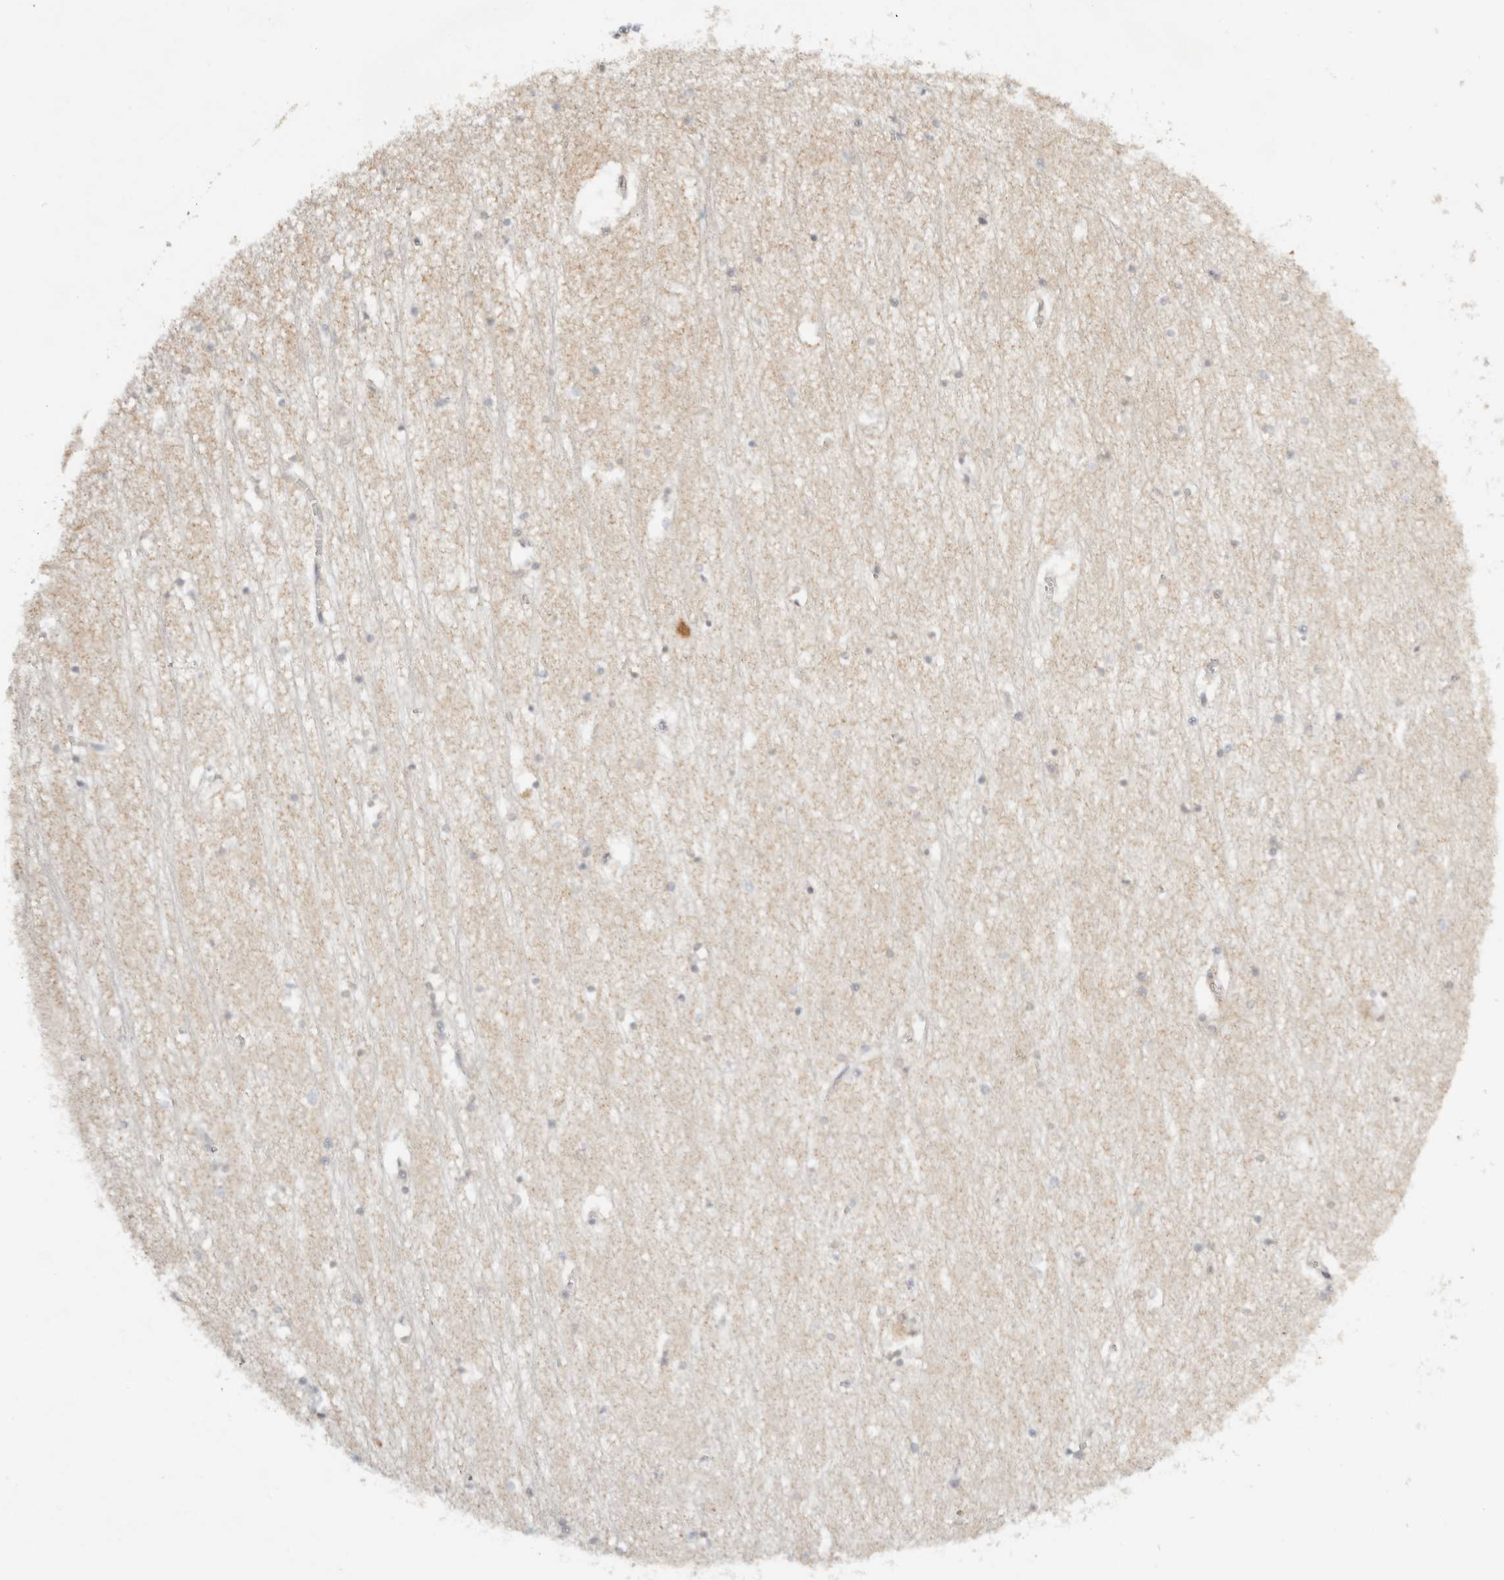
{"staining": {"intensity": "negative", "quantity": "none", "location": "none"}, "tissue": "hippocampus", "cell_type": "Glial cells", "image_type": "normal", "snomed": [{"axis": "morphology", "description": "Normal tissue, NOS"}, {"axis": "topography", "description": "Hippocampus"}], "caption": "Immunohistochemical staining of normal human hippocampus demonstrates no significant positivity in glial cells. Brightfield microscopy of immunohistochemistry (IHC) stained with DAB (brown) and hematoxylin (blue), captured at high magnification.", "gene": "KDF1", "patient": {"sex": "male", "age": 70}}